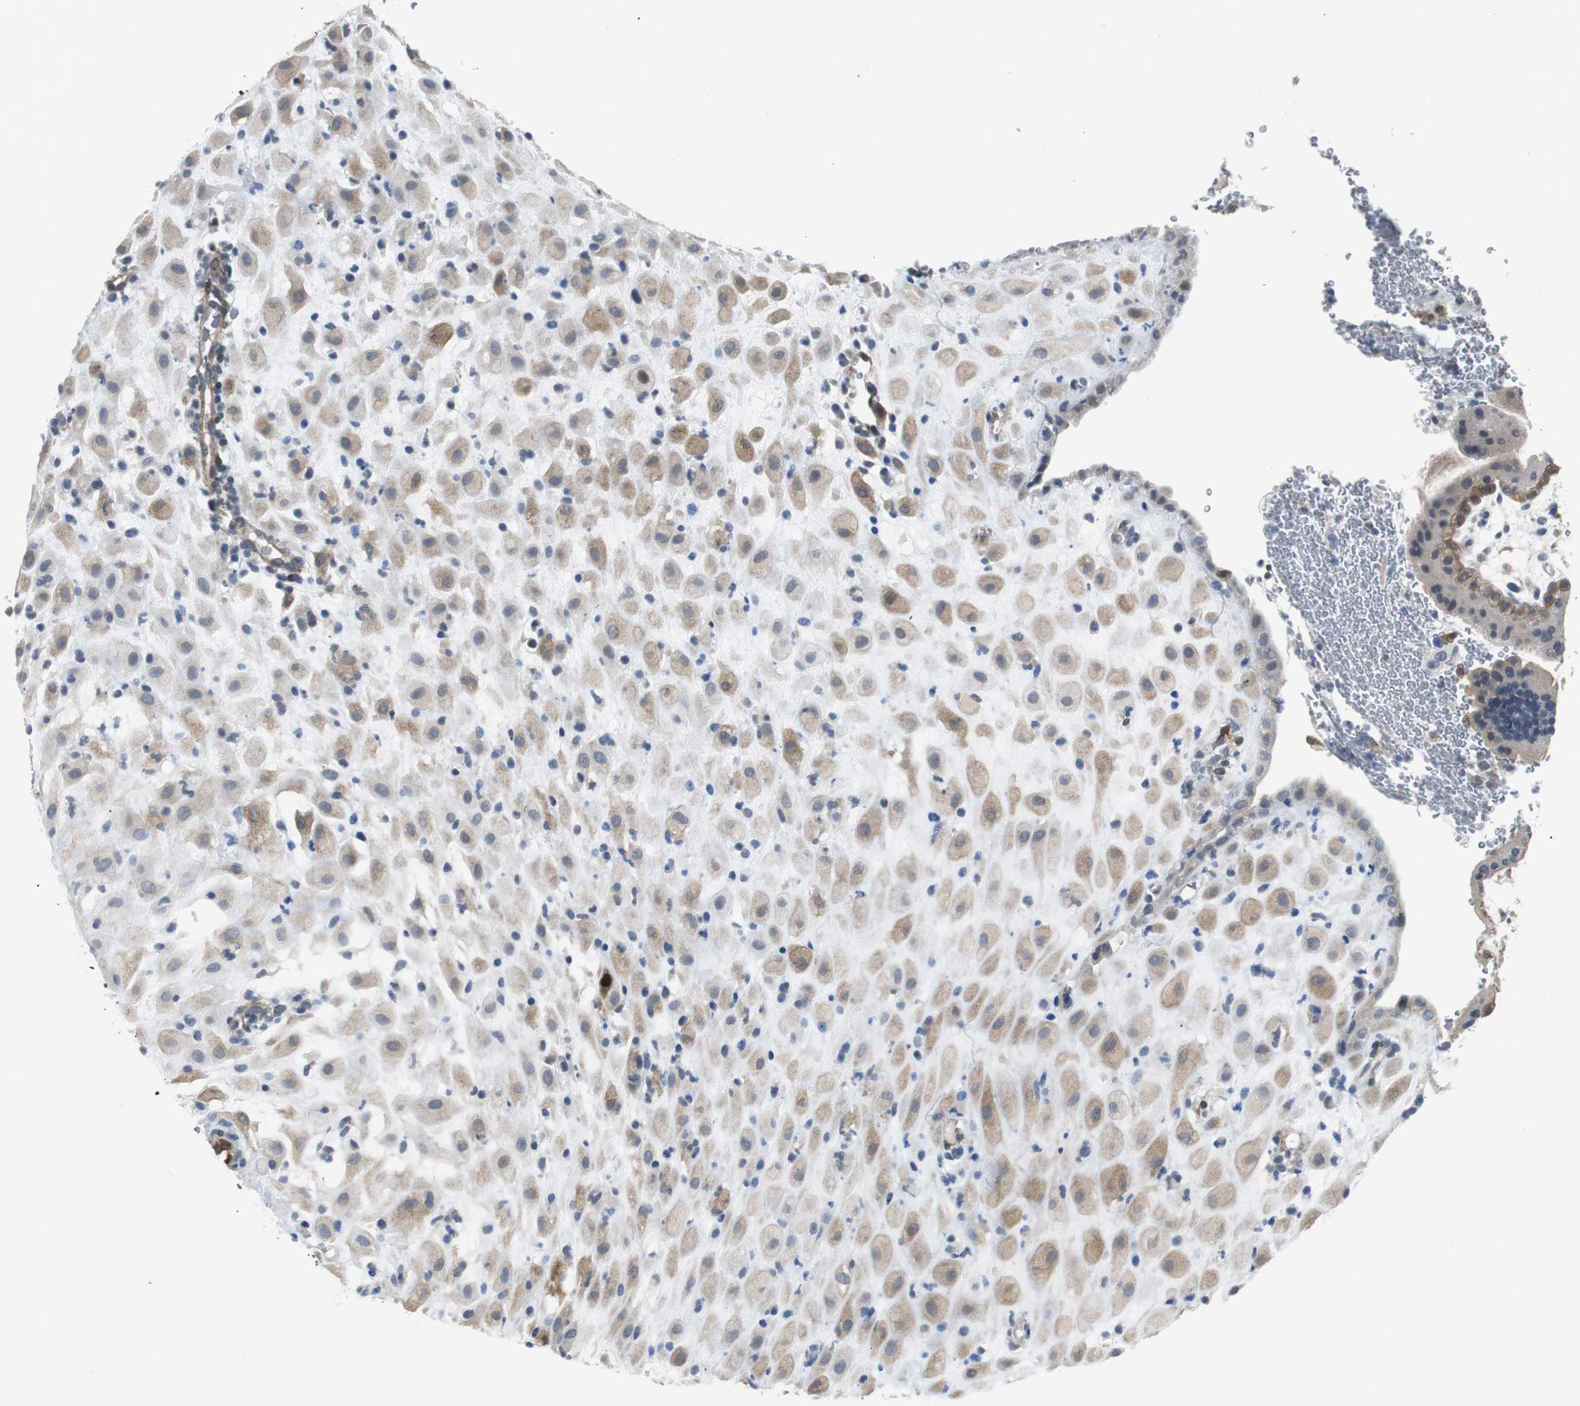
{"staining": {"intensity": "weak", "quantity": ">75%", "location": "cytoplasmic/membranous"}, "tissue": "placenta", "cell_type": "Decidual cells", "image_type": "normal", "snomed": [{"axis": "morphology", "description": "Normal tissue, NOS"}, {"axis": "topography", "description": "Placenta"}], "caption": "Protein positivity by immunohistochemistry (IHC) shows weak cytoplasmic/membranous staining in approximately >75% of decidual cells in normal placenta.", "gene": "FHL2", "patient": {"sex": "female", "age": 19}}